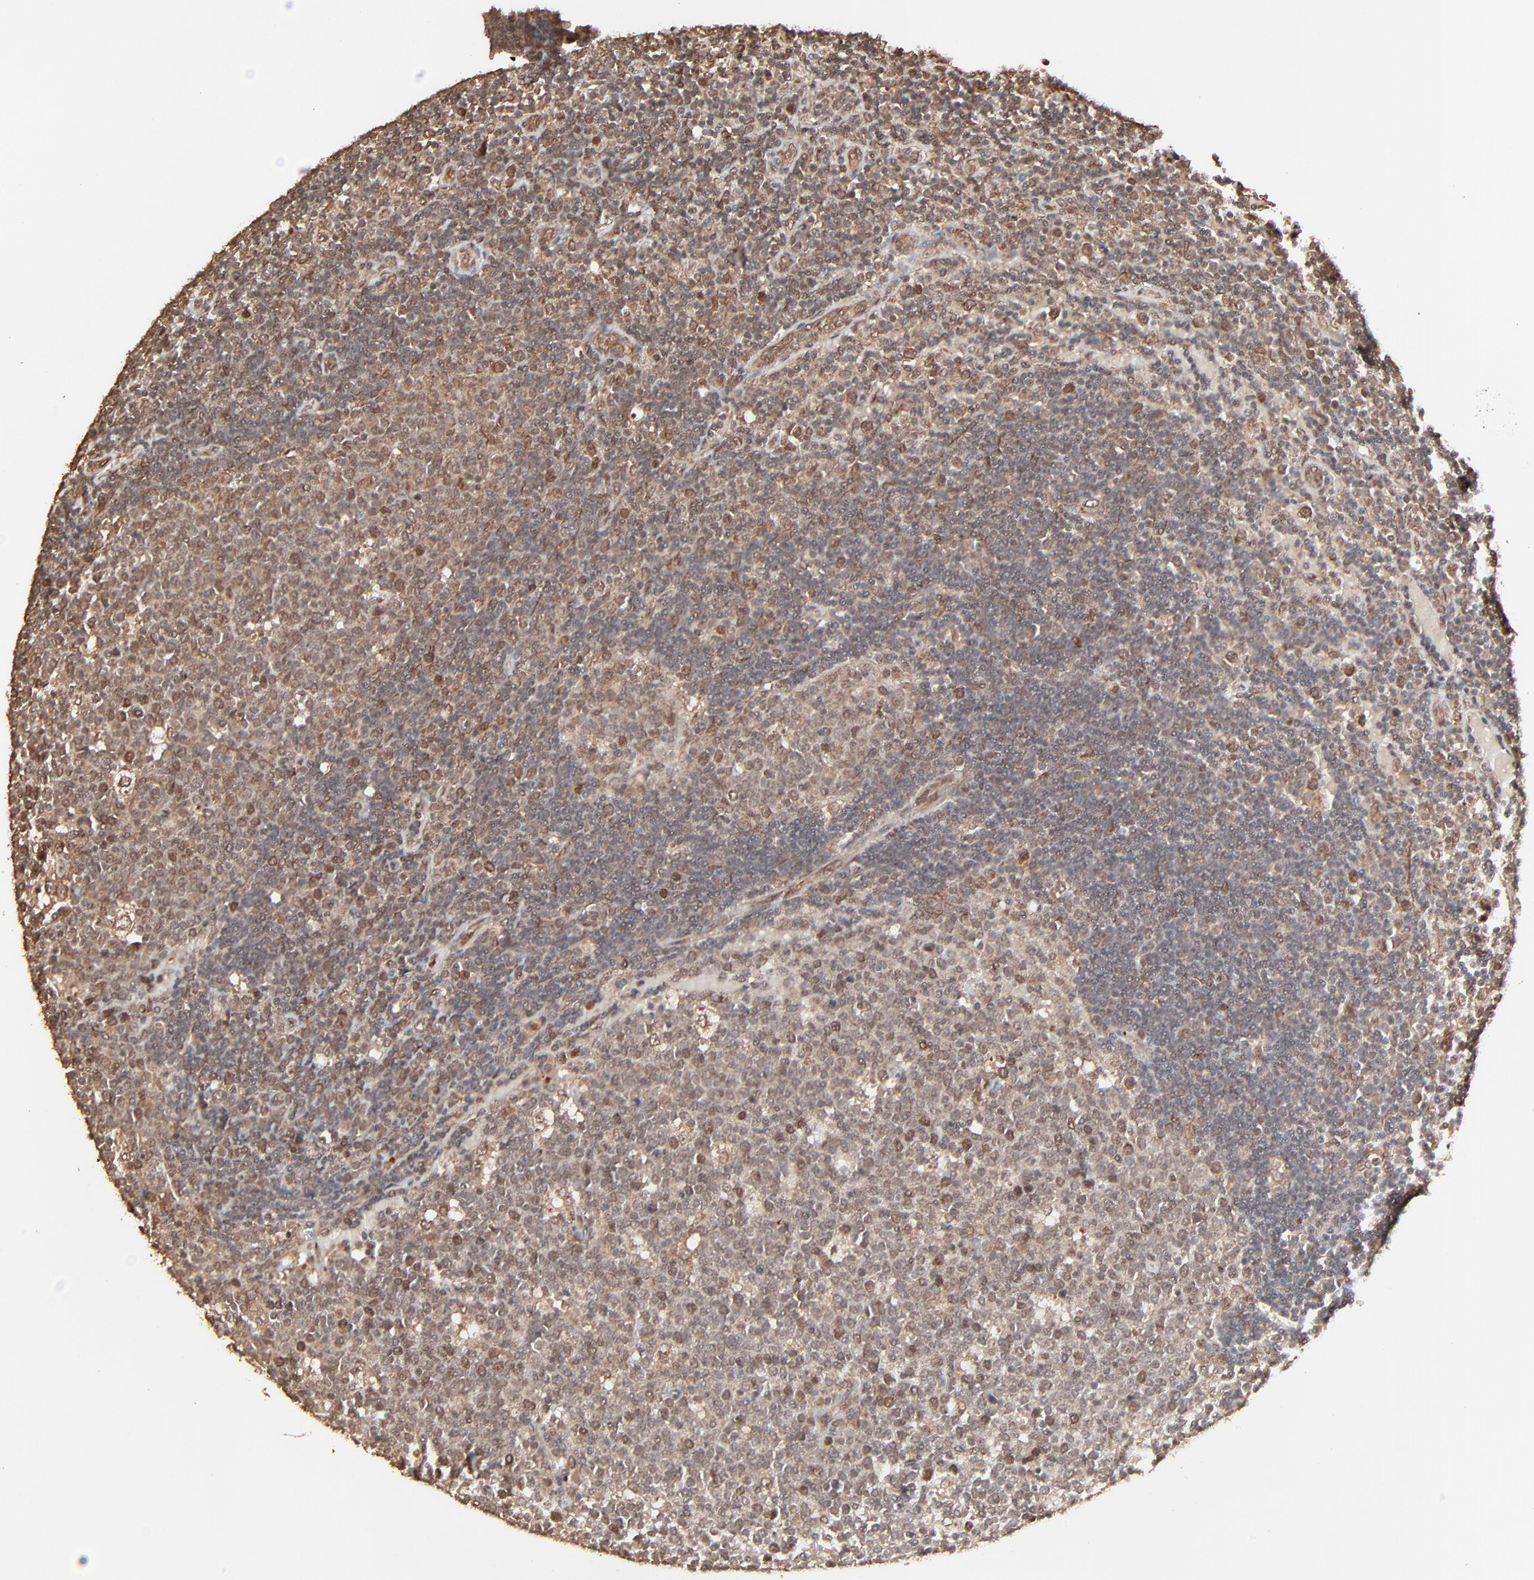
{"staining": {"intensity": "moderate", "quantity": "25%-75%", "location": "nuclear"}, "tissue": "lymph node", "cell_type": "Germinal center cells", "image_type": "normal", "snomed": [{"axis": "morphology", "description": "Normal tissue, NOS"}, {"axis": "topography", "description": "Lymph node"}, {"axis": "topography", "description": "Salivary gland"}], "caption": "A brown stain highlights moderate nuclear positivity of a protein in germinal center cells of unremarkable human lymph node.", "gene": "FAM227A", "patient": {"sex": "male", "age": 8}}